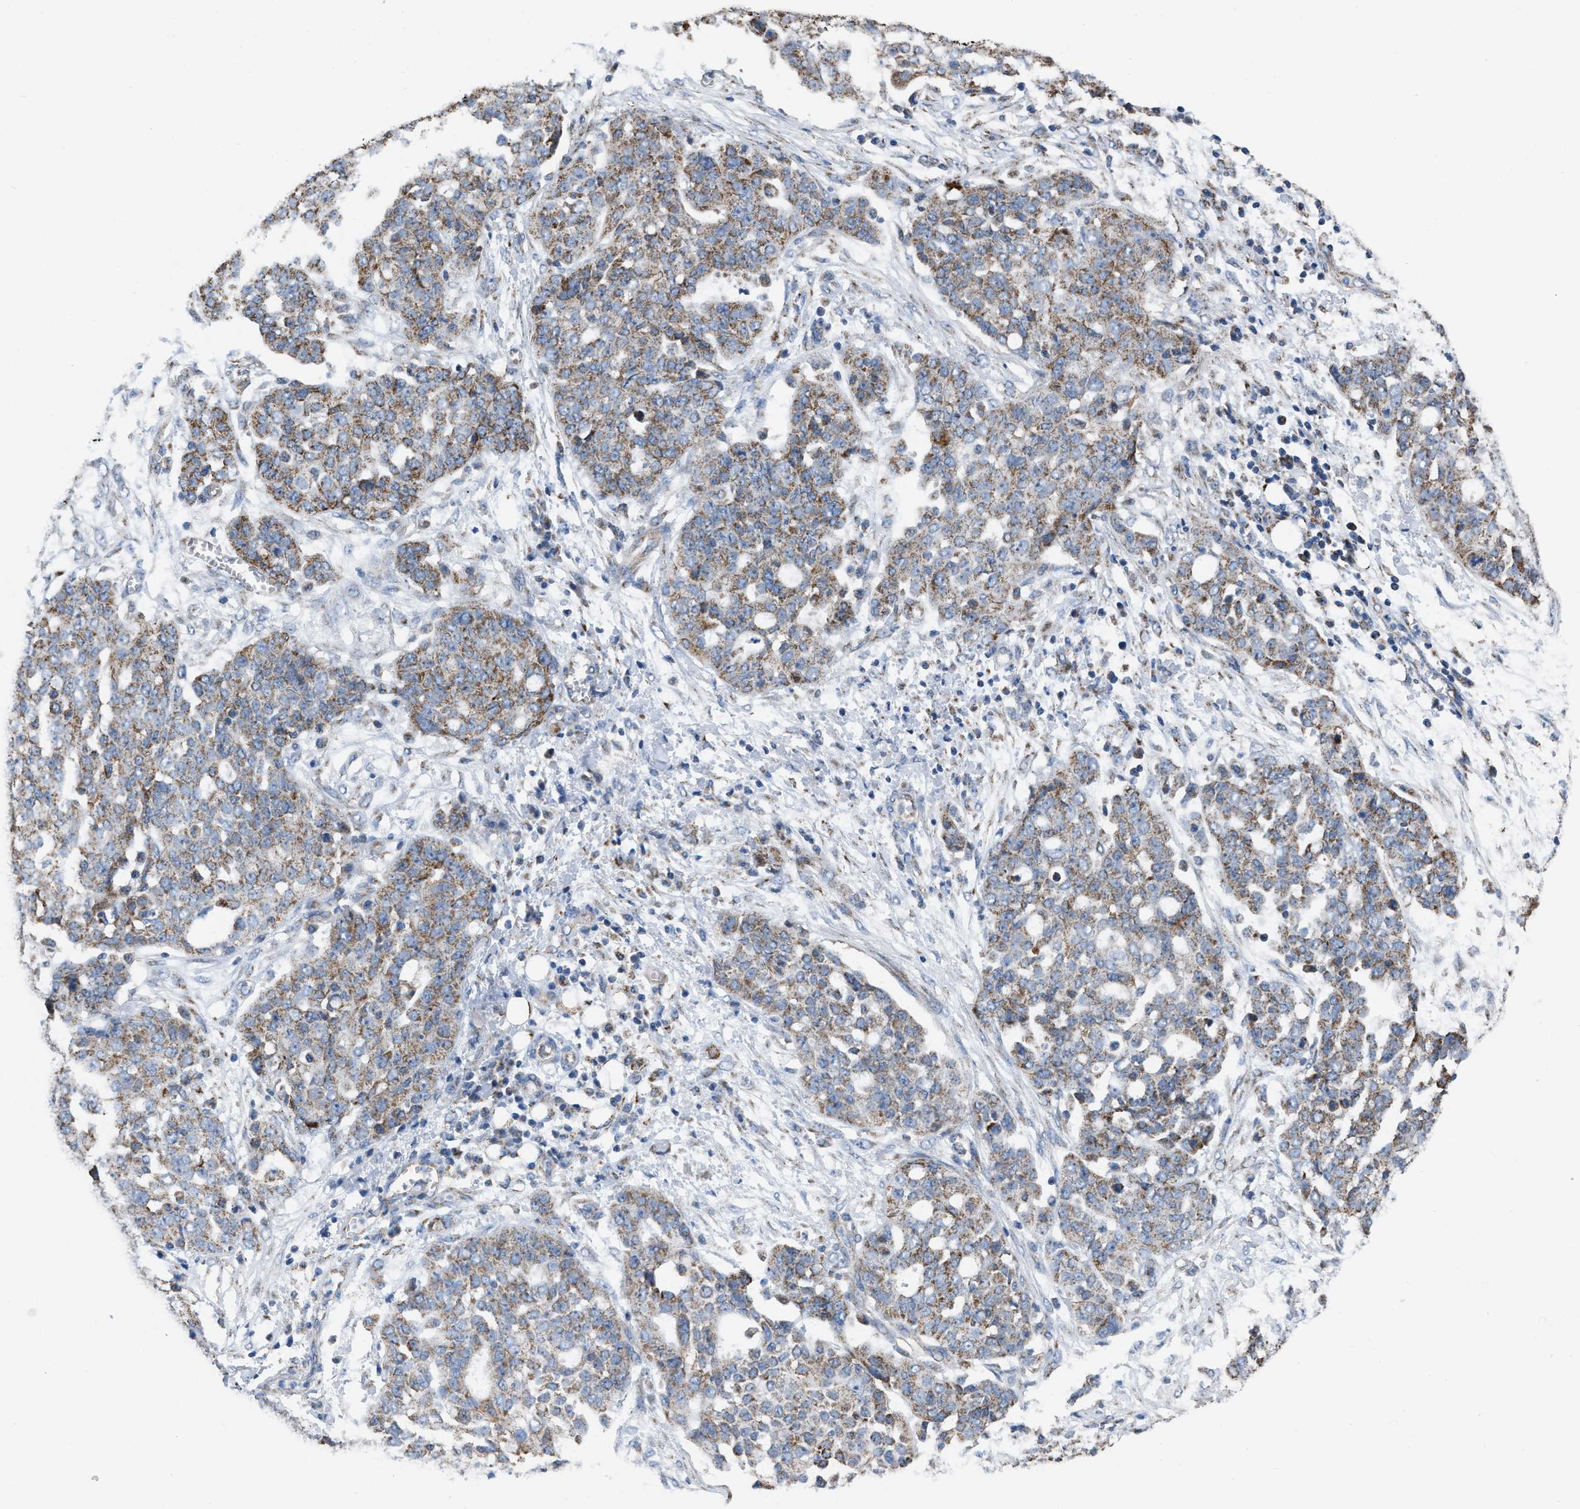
{"staining": {"intensity": "moderate", "quantity": ">75%", "location": "cytoplasmic/membranous"}, "tissue": "ovarian cancer", "cell_type": "Tumor cells", "image_type": "cancer", "snomed": [{"axis": "morphology", "description": "Cystadenocarcinoma, serous, NOS"}, {"axis": "topography", "description": "Soft tissue"}, {"axis": "topography", "description": "Ovary"}], "caption": "Moderate cytoplasmic/membranous positivity for a protein is appreciated in about >75% of tumor cells of ovarian cancer using immunohistochemistry.", "gene": "BCL10", "patient": {"sex": "female", "age": 57}}